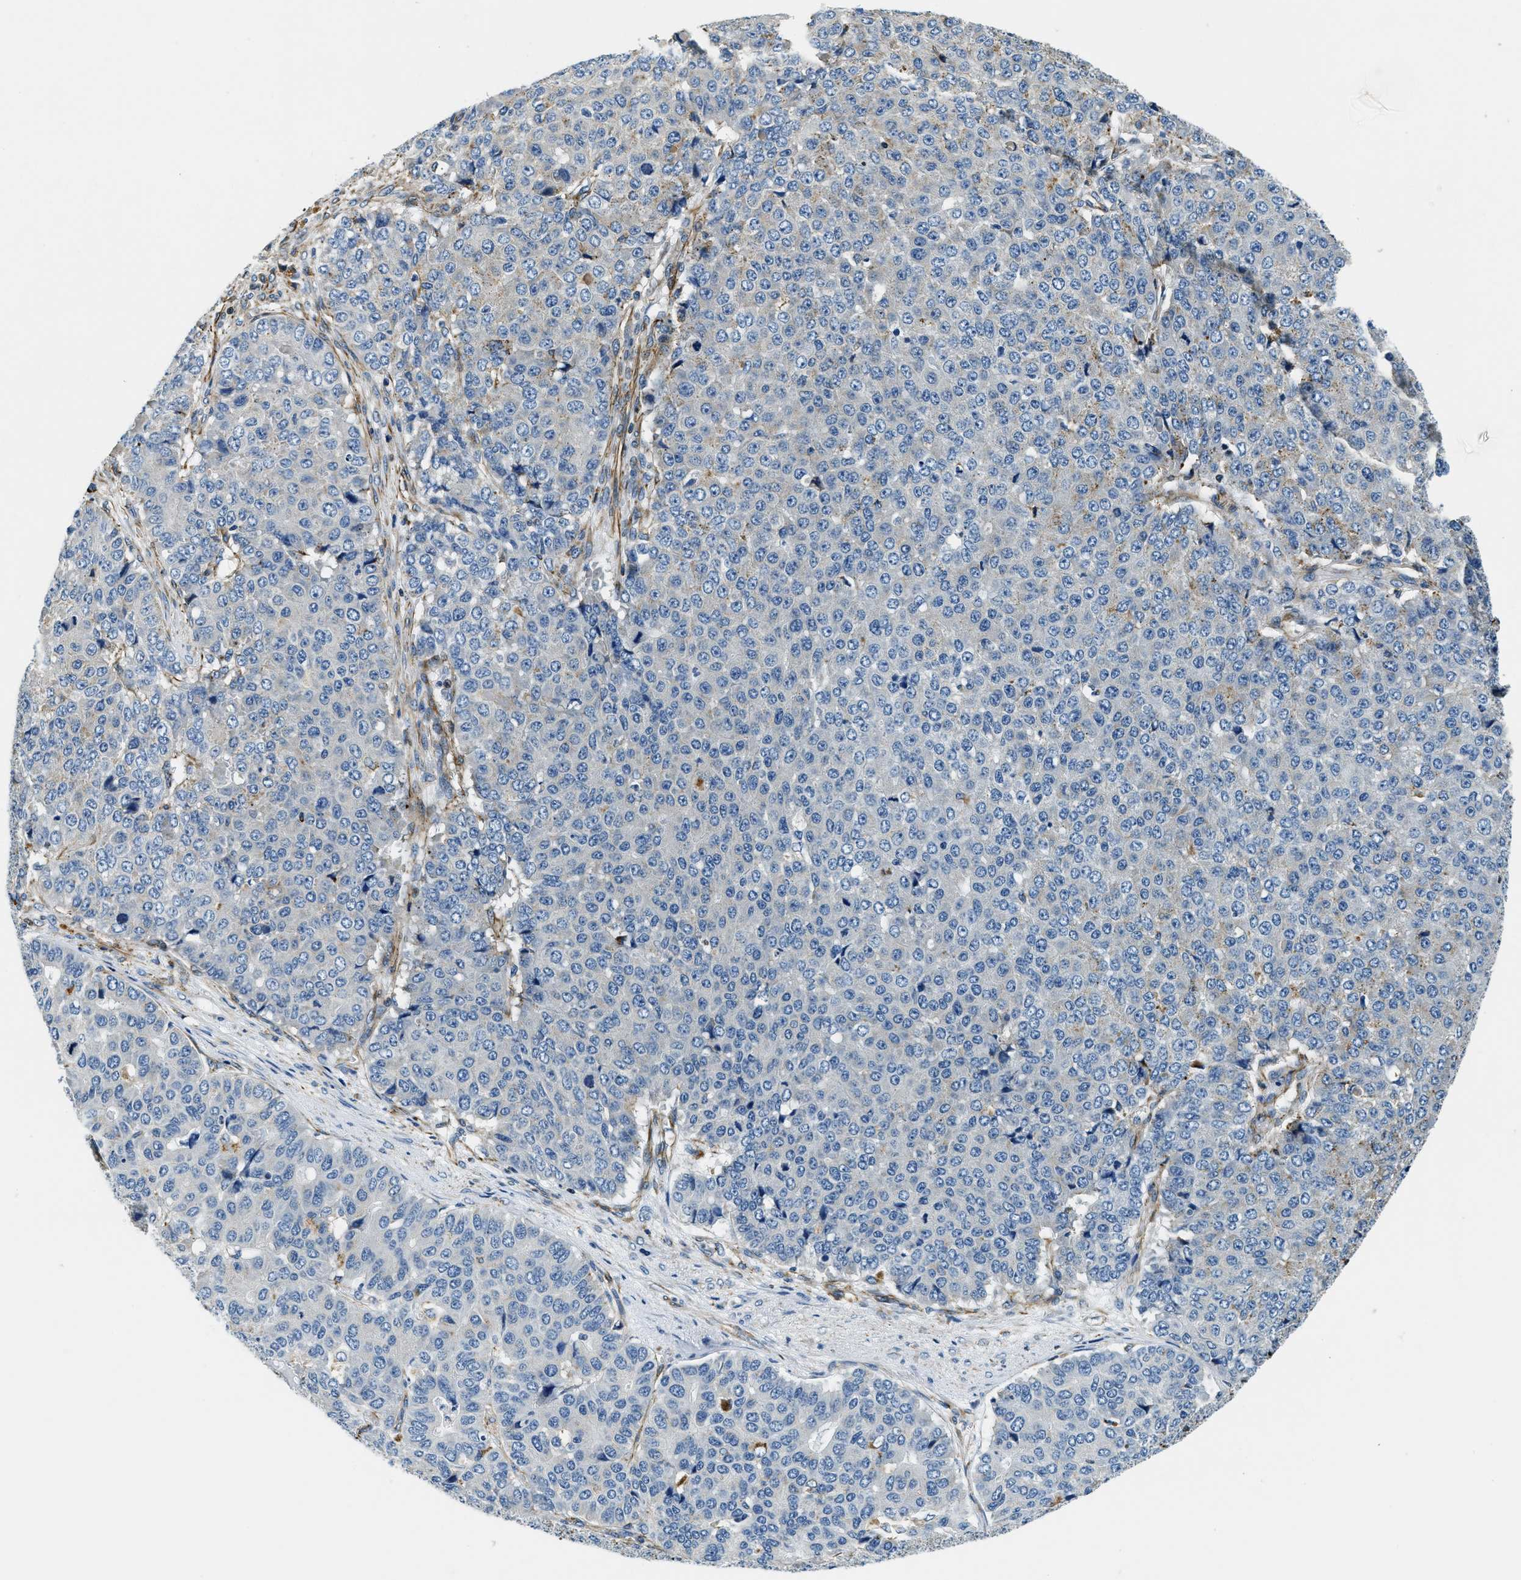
{"staining": {"intensity": "negative", "quantity": "none", "location": "none"}, "tissue": "pancreatic cancer", "cell_type": "Tumor cells", "image_type": "cancer", "snomed": [{"axis": "morphology", "description": "Adenocarcinoma, NOS"}, {"axis": "topography", "description": "Pancreas"}], "caption": "IHC micrograph of neoplastic tissue: pancreatic cancer stained with DAB (3,3'-diaminobenzidine) reveals no significant protein positivity in tumor cells.", "gene": "GNS", "patient": {"sex": "male", "age": 50}}